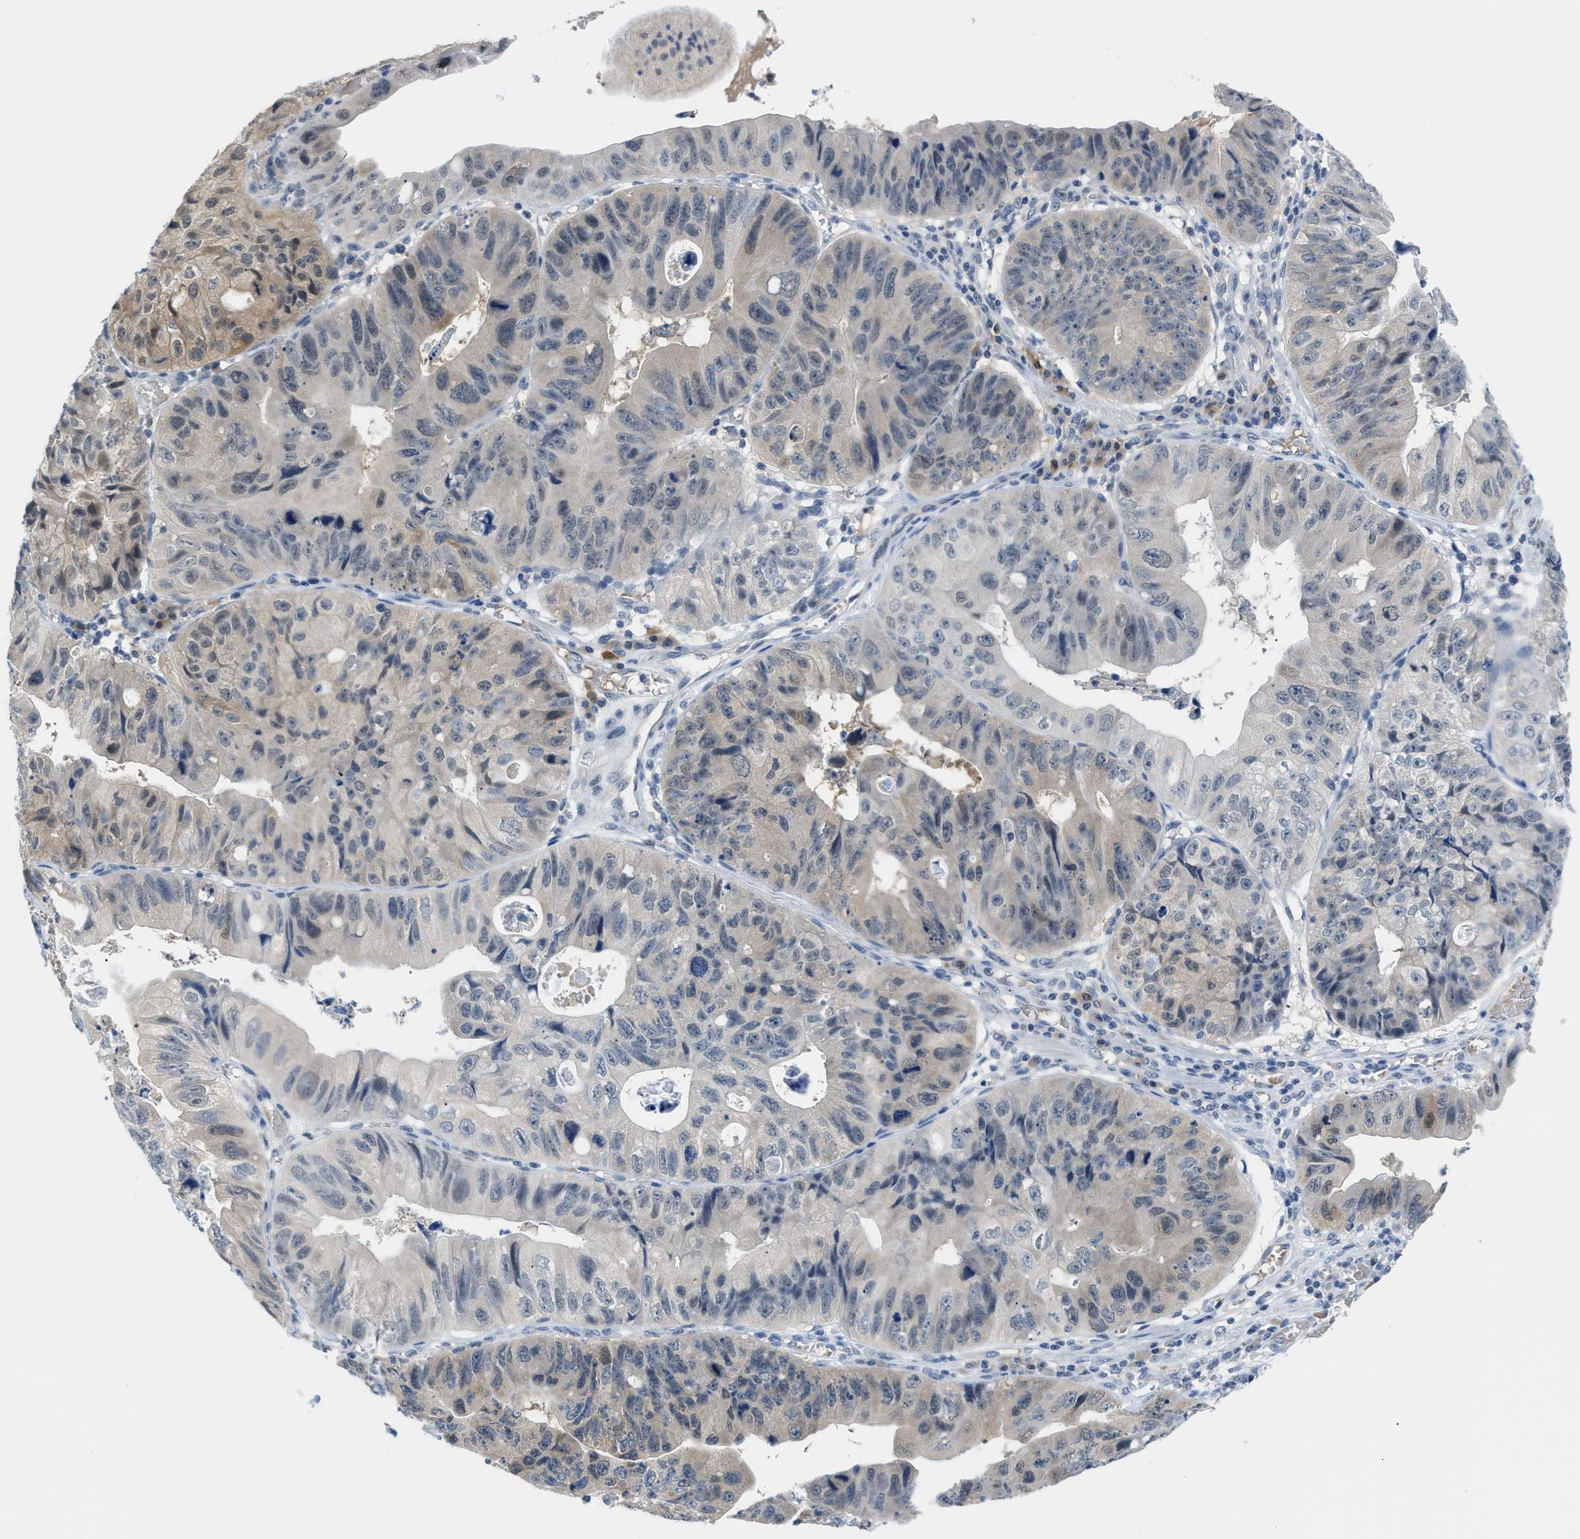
{"staining": {"intensity": "weak", "quantity": "25%-75%", "location": "cytoplasmic/membranous"}, "tissue": "stomach cancer", "cell_type": "Tumor cells", "image_type": "cancer", "snomed": [{"axis": "morphology", "description": "Adenocarcinoma, NOS"}, {"axis": "topography", "description": "Stomach"}], "caption": "Human adenocarcinoma (stomach) stained with a protein marker exhibits weak staining in tumor cells.", "gene": "PSAT1", "patient": {"sex": "male", "age": 59}}